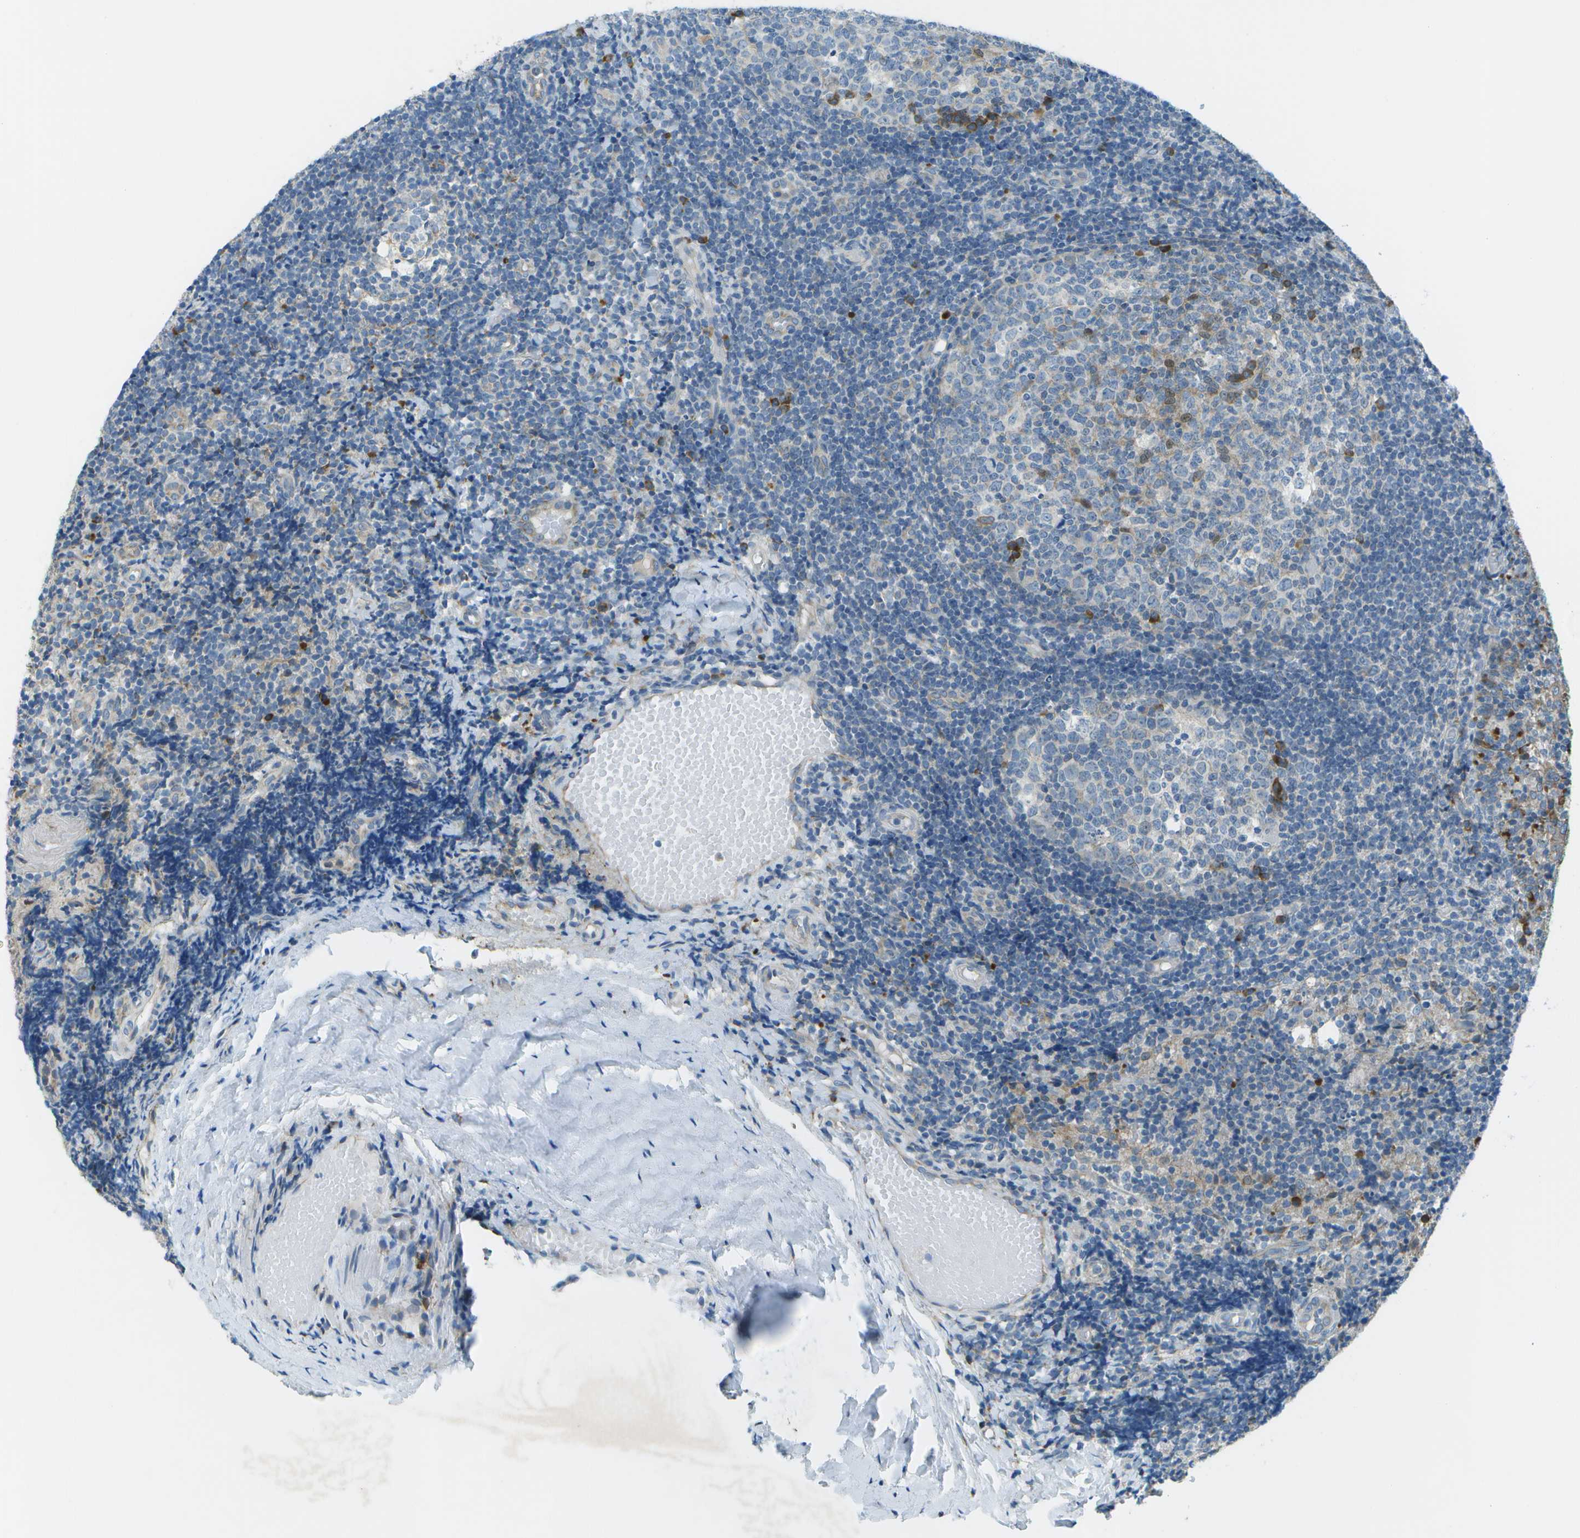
{"staining": {"intensity": "moderate", "quantity": "<25%", "location": "cytoplasmic/membranous"}, "tissue": "tonsil", "cell_type": "Germinal center cells", "image_type": "normal", "snomed": [{"axis": "morphology", "description": "Normal tissue, NOS"}, {"axis": "topography", "description": "Tonsil"}], "caption": "Tonsil stained with IHC reveals moderate cytoplasmic/membranous expression in approximately <25% of germinal center cells.", "gene": "KCTD3", "patient": {"sex": "female", "age": 19}}